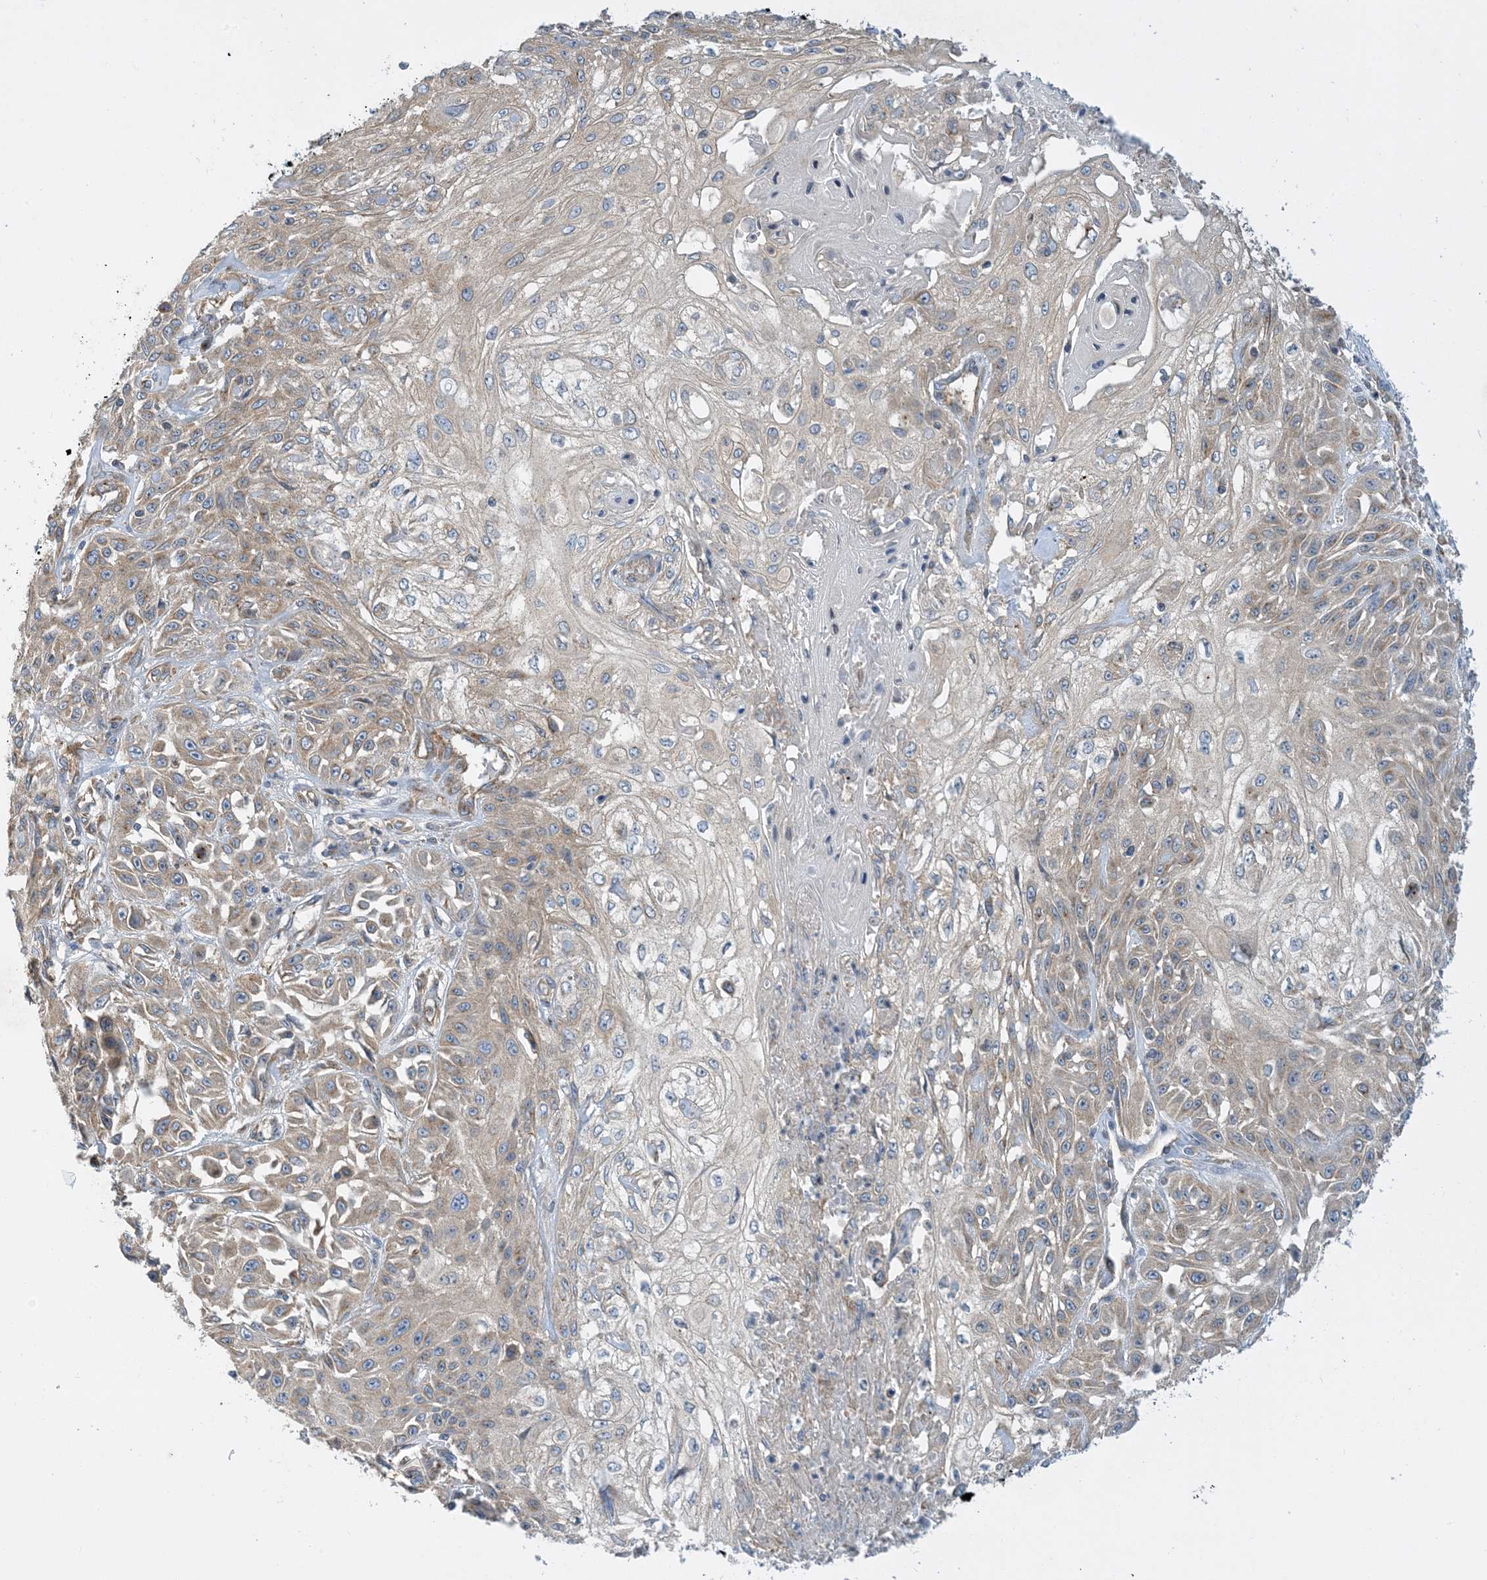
{"staining": {"intensity": "weak", "quantity": ">75%", "location": "cytoplasmic/membranous"}, "tissue": "skin cancer", "cell_type": "Tumor cells", "image_type": "cancer", "snomed": [{"axis": "morphology", "description": "Squamous cell carcinoma, NOS"}, {"axis": "morphology", "description": "Squamous cell carcinoma, metastatic, NOS"}, {"axis": "topography", "description": "Skin"}, {"axis": "topography", "description": "Lymph node"}], "caption": "A brown stain labels weak cytoplasmic/membranous expression of a protein in skin cancer tumor cells.", "gene": "SIDT1", "patient": {"sex": "male", "age": 75}}